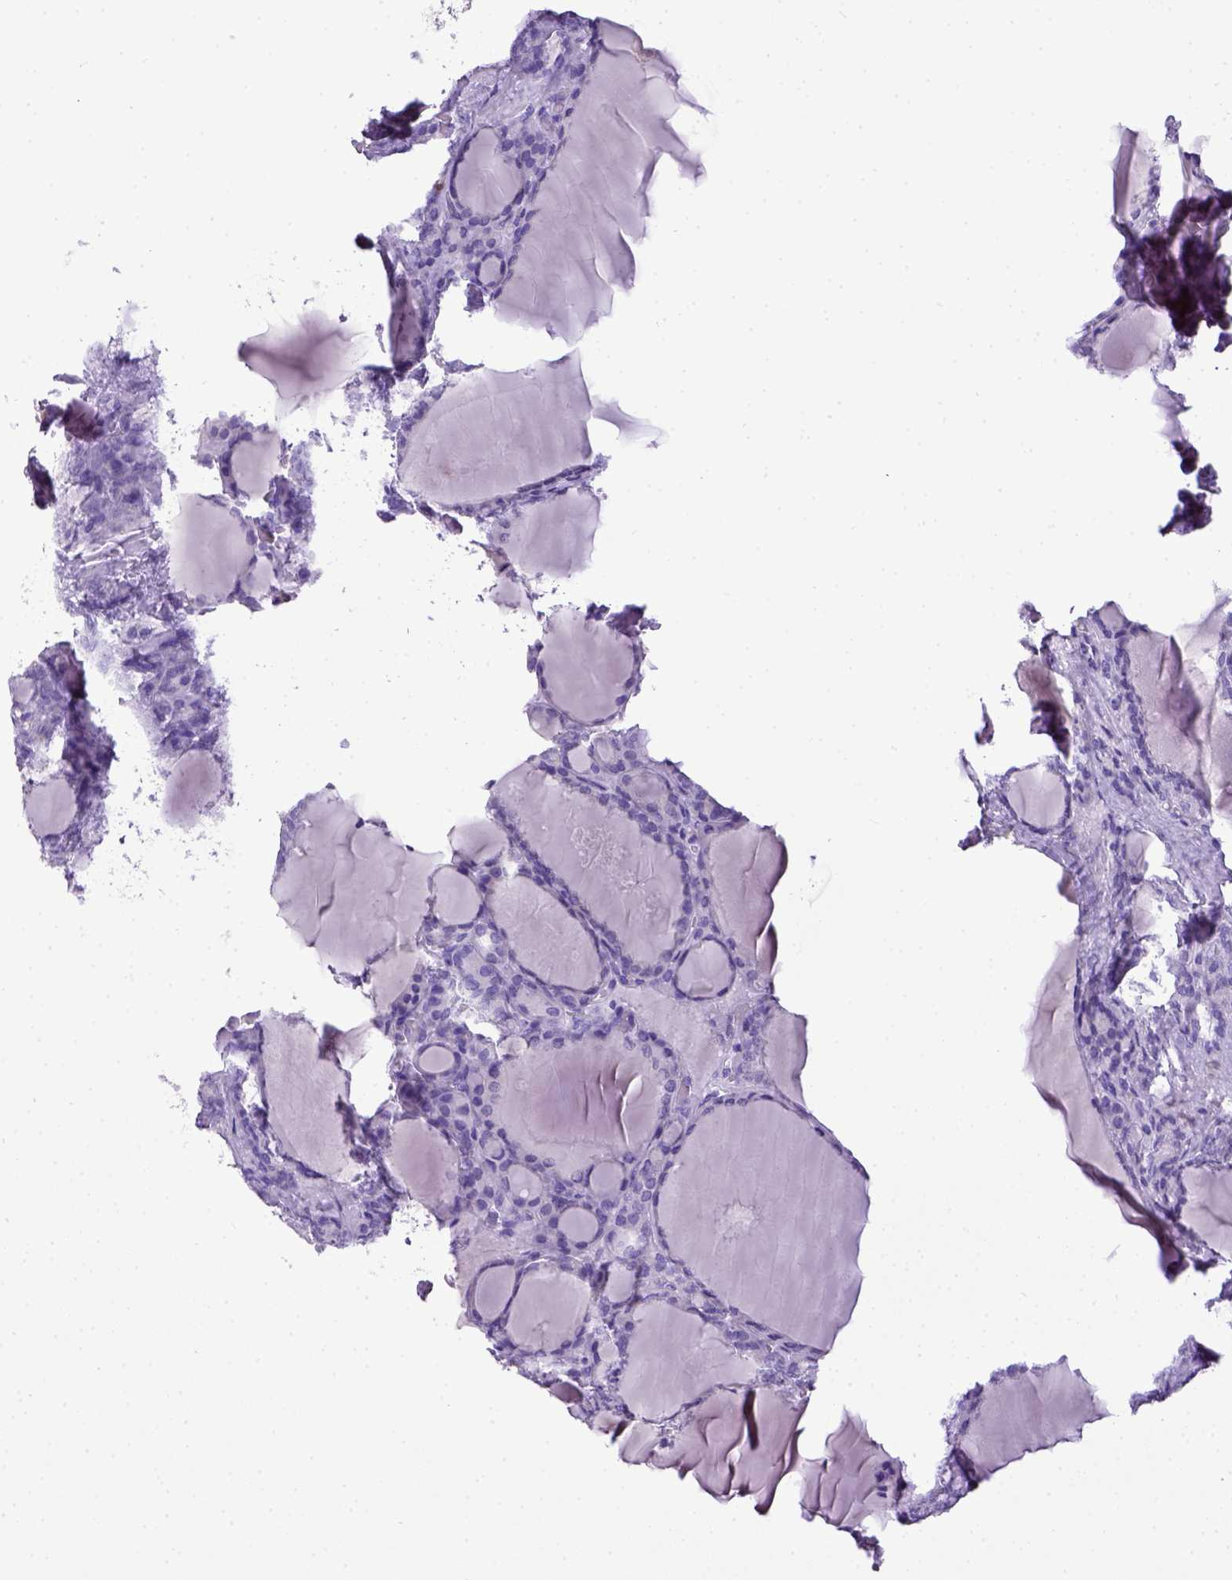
{"staining": {"intensity": "negative", "quantity": "none", "location": "none"}, "tissue": "thyroid cancer", "cell_type": "Tumor cells", "image_type": "cancer", "snomed": [{"axis": "morphology", "description": "Normal tissue, NOS"}, {"axis": "morphology", "description": "Follicular adenoma carcinoma, NOS"}, {"axis": "topography", "description": "Thyroid gland"}], "caption": "Micrograph shows no significant protein staining in tumor cells of thyroid cancer (follicular adenoma carcinoma).", "gene": "CD3E", "patient": {"sex": "female", "age": 31}}